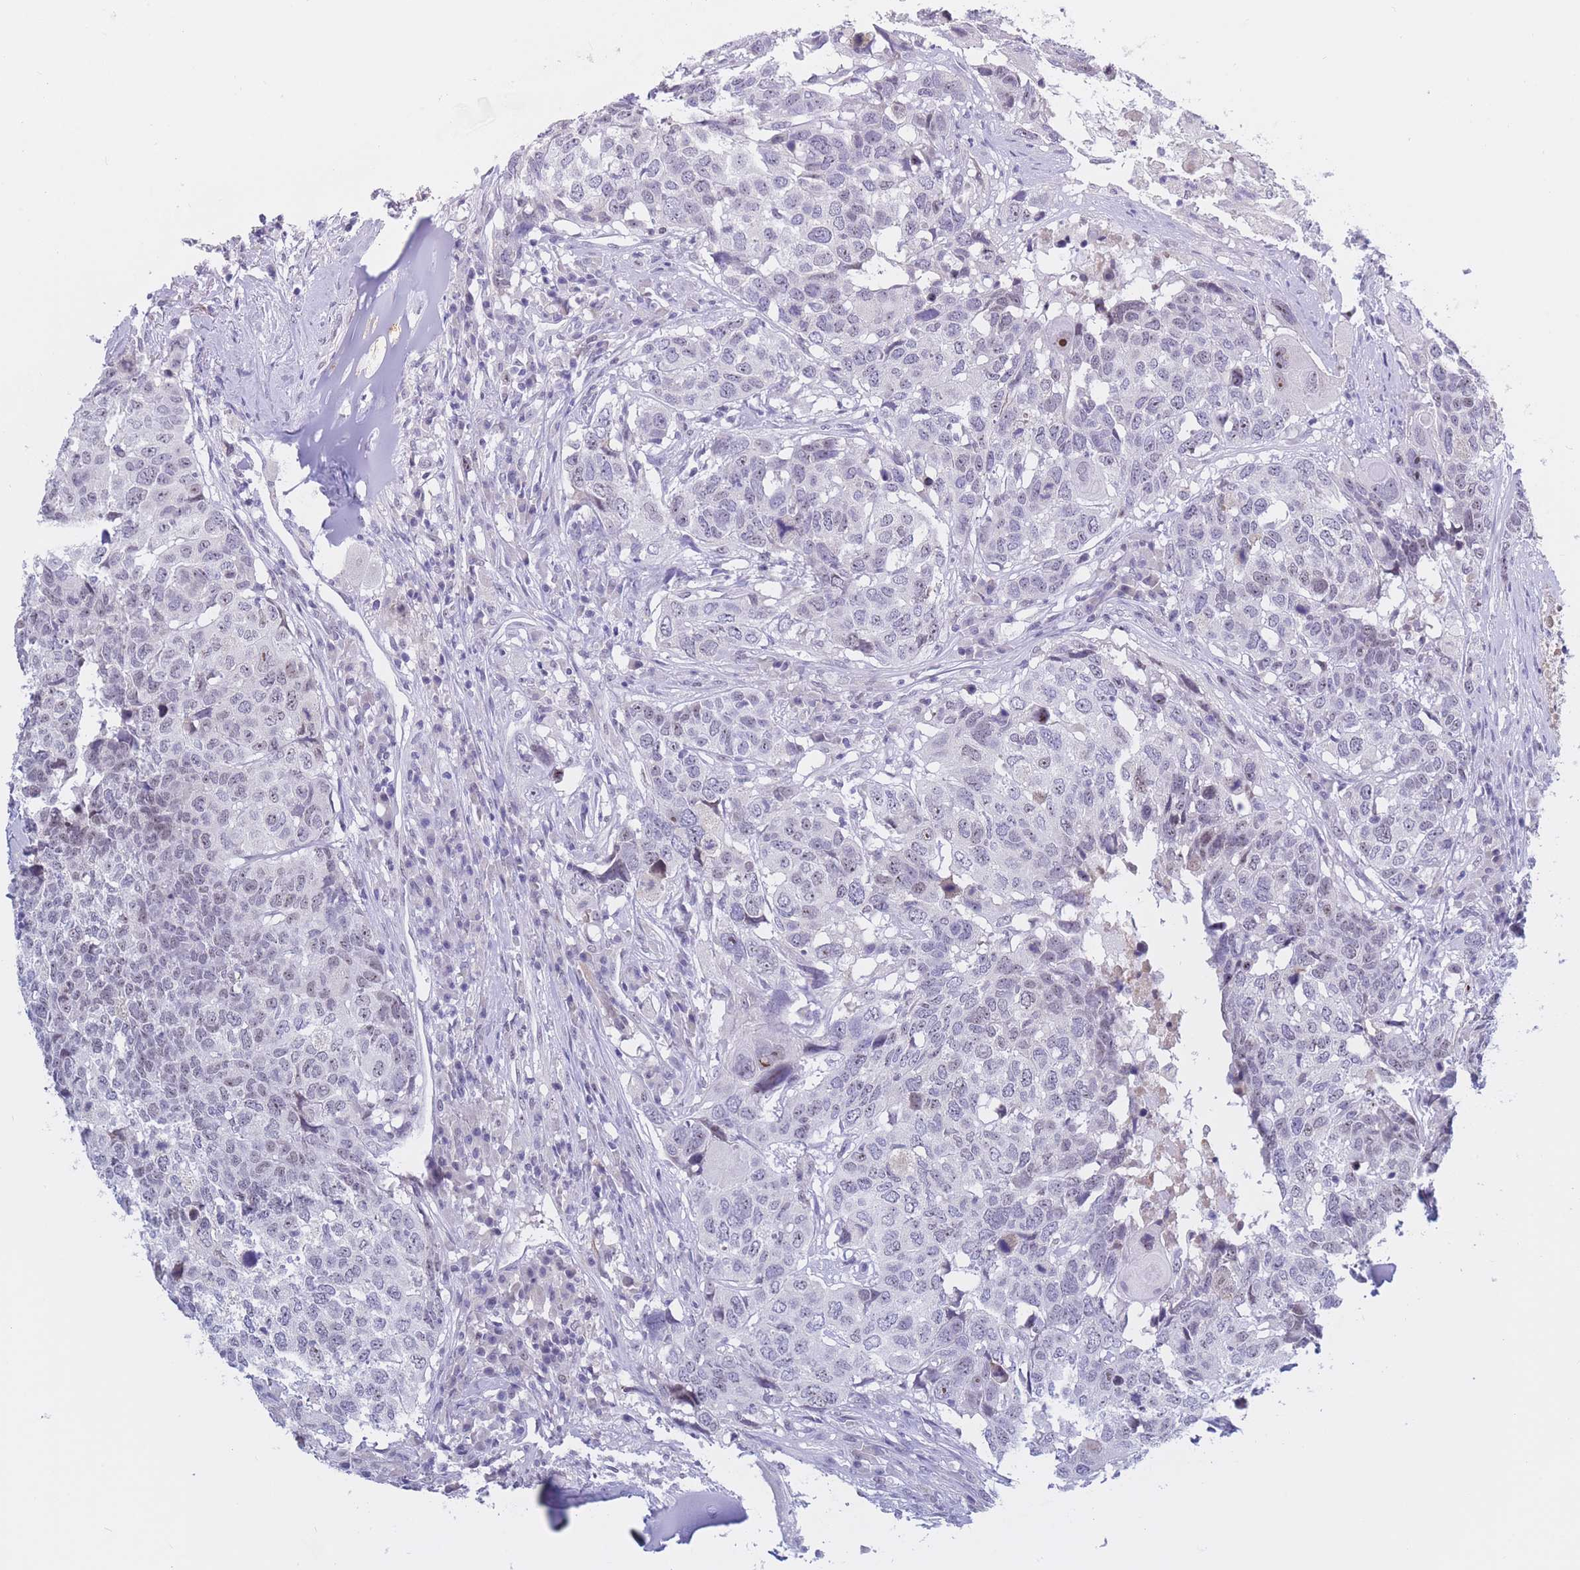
{"staining": {"intensity": "negative", "quantity": "none", "location": "none"}, "tissue": "head and neck cancer", "cell_type": "Tumor cells", "image_type": "cancer", "snomed": [{"axis": "morphology", "description": "Squamous cell carcinoma, NOS"}, {"axis": "topography", "description": "Head-Neck"}], "caption": "Tumor cells are negative for protein expression in human head and neck squamous cell carcinoma.", "gene": "BOP1", "patient": {"sex": "male", "age": 66}}